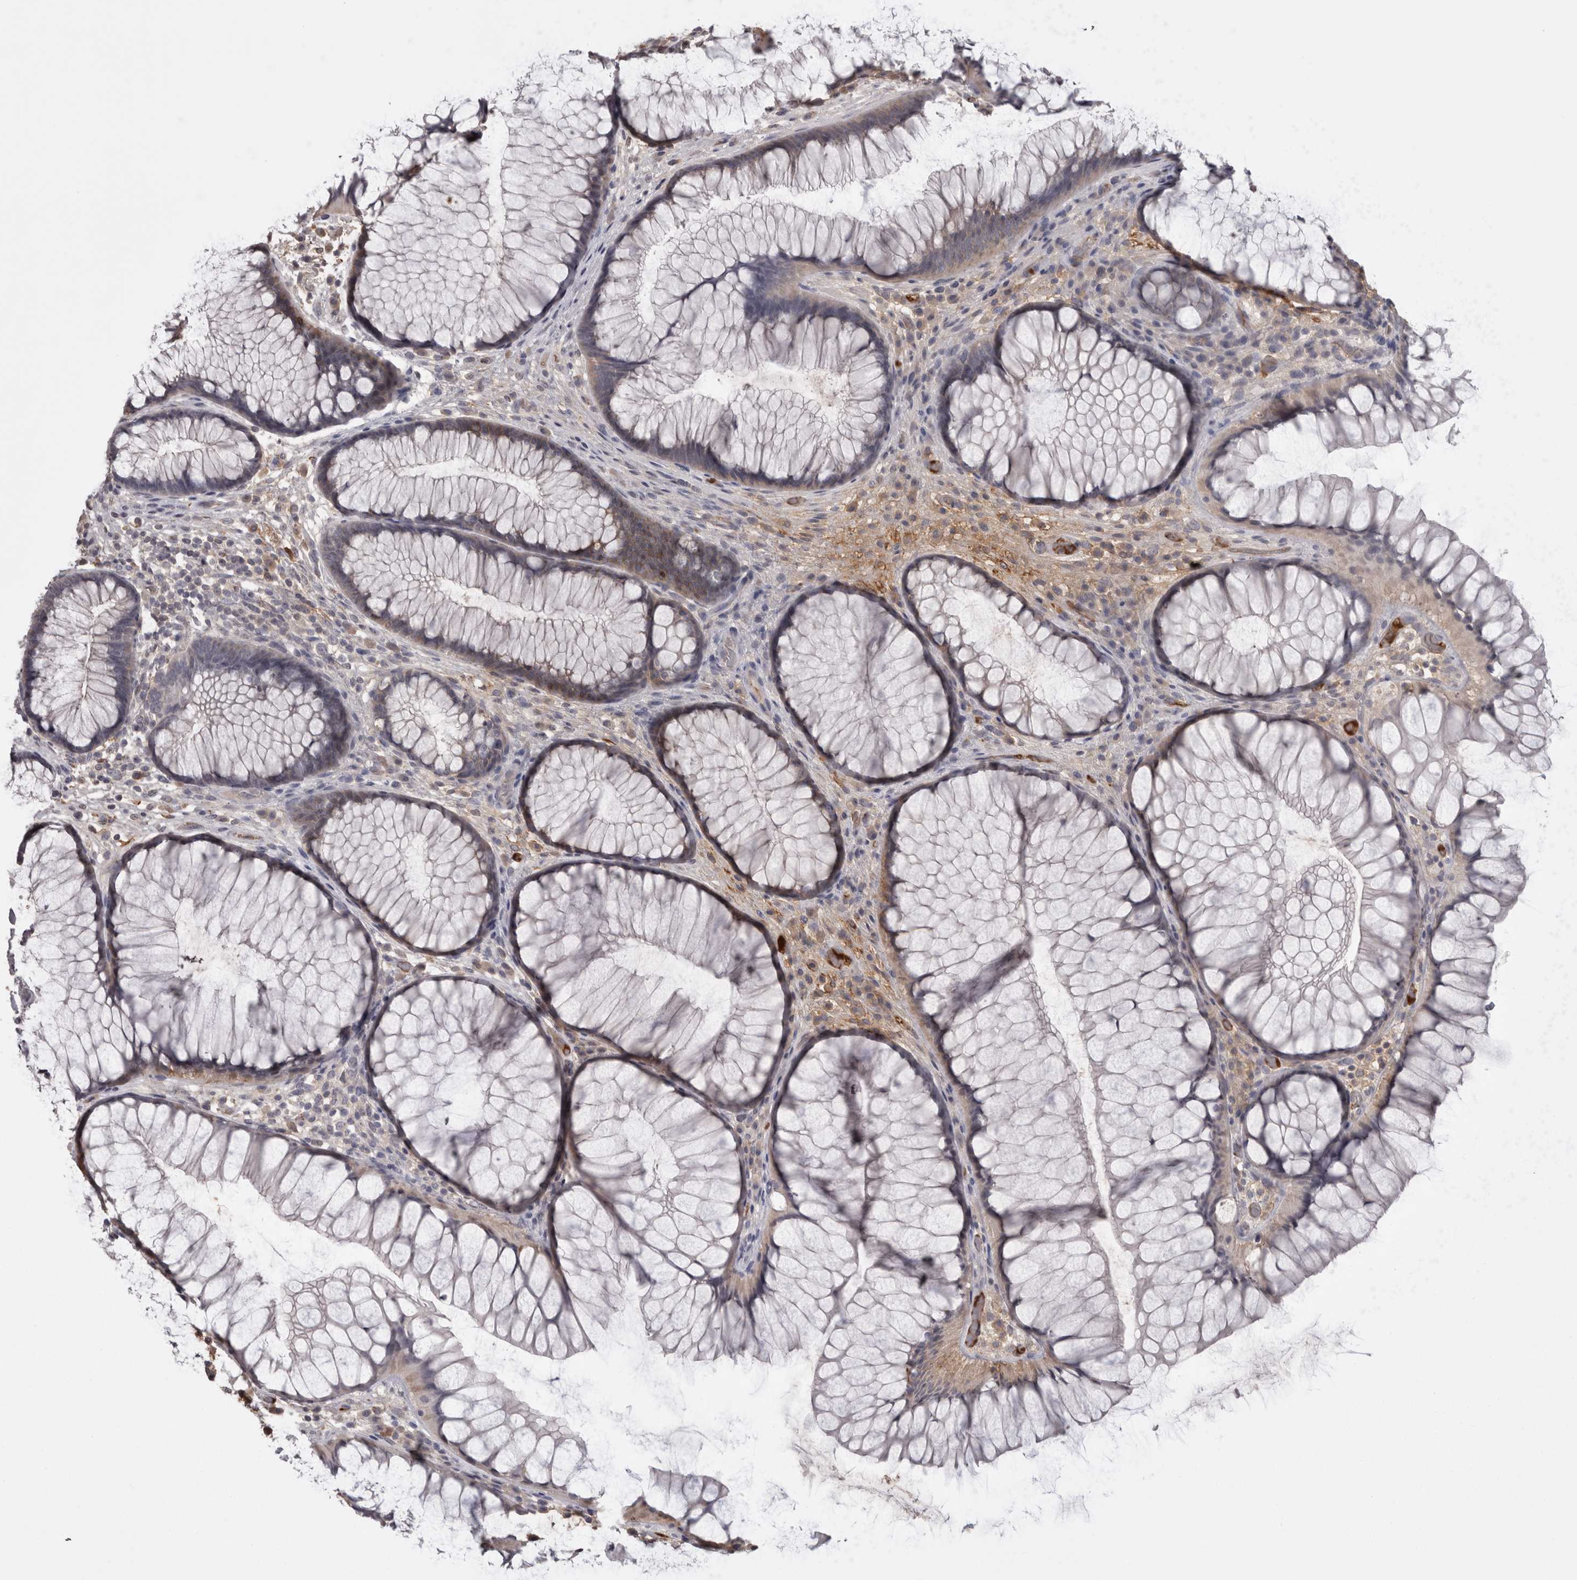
{"staining": {"intensity": "weak", "quantity": "<25%", "location": "cytoplasmic/membranous"}, "tissue": "rectum", "cell_type": "Glandular cells", "image_type": "normal", "snomed": [{"axis": "morphology", "description": "Normal tissue, NOS"}, {"axis": "topography", "description": "Rectum"}], "caption": "A histopathology image of human rectum is negative for staining in glandular cells. (Brightfield microscopy of DAB (3,3'-diaminobenzidine) immunohistochemistry at high magnification).", "gene": "SAA4", "patient": {"sex": "male", "age": 51}}